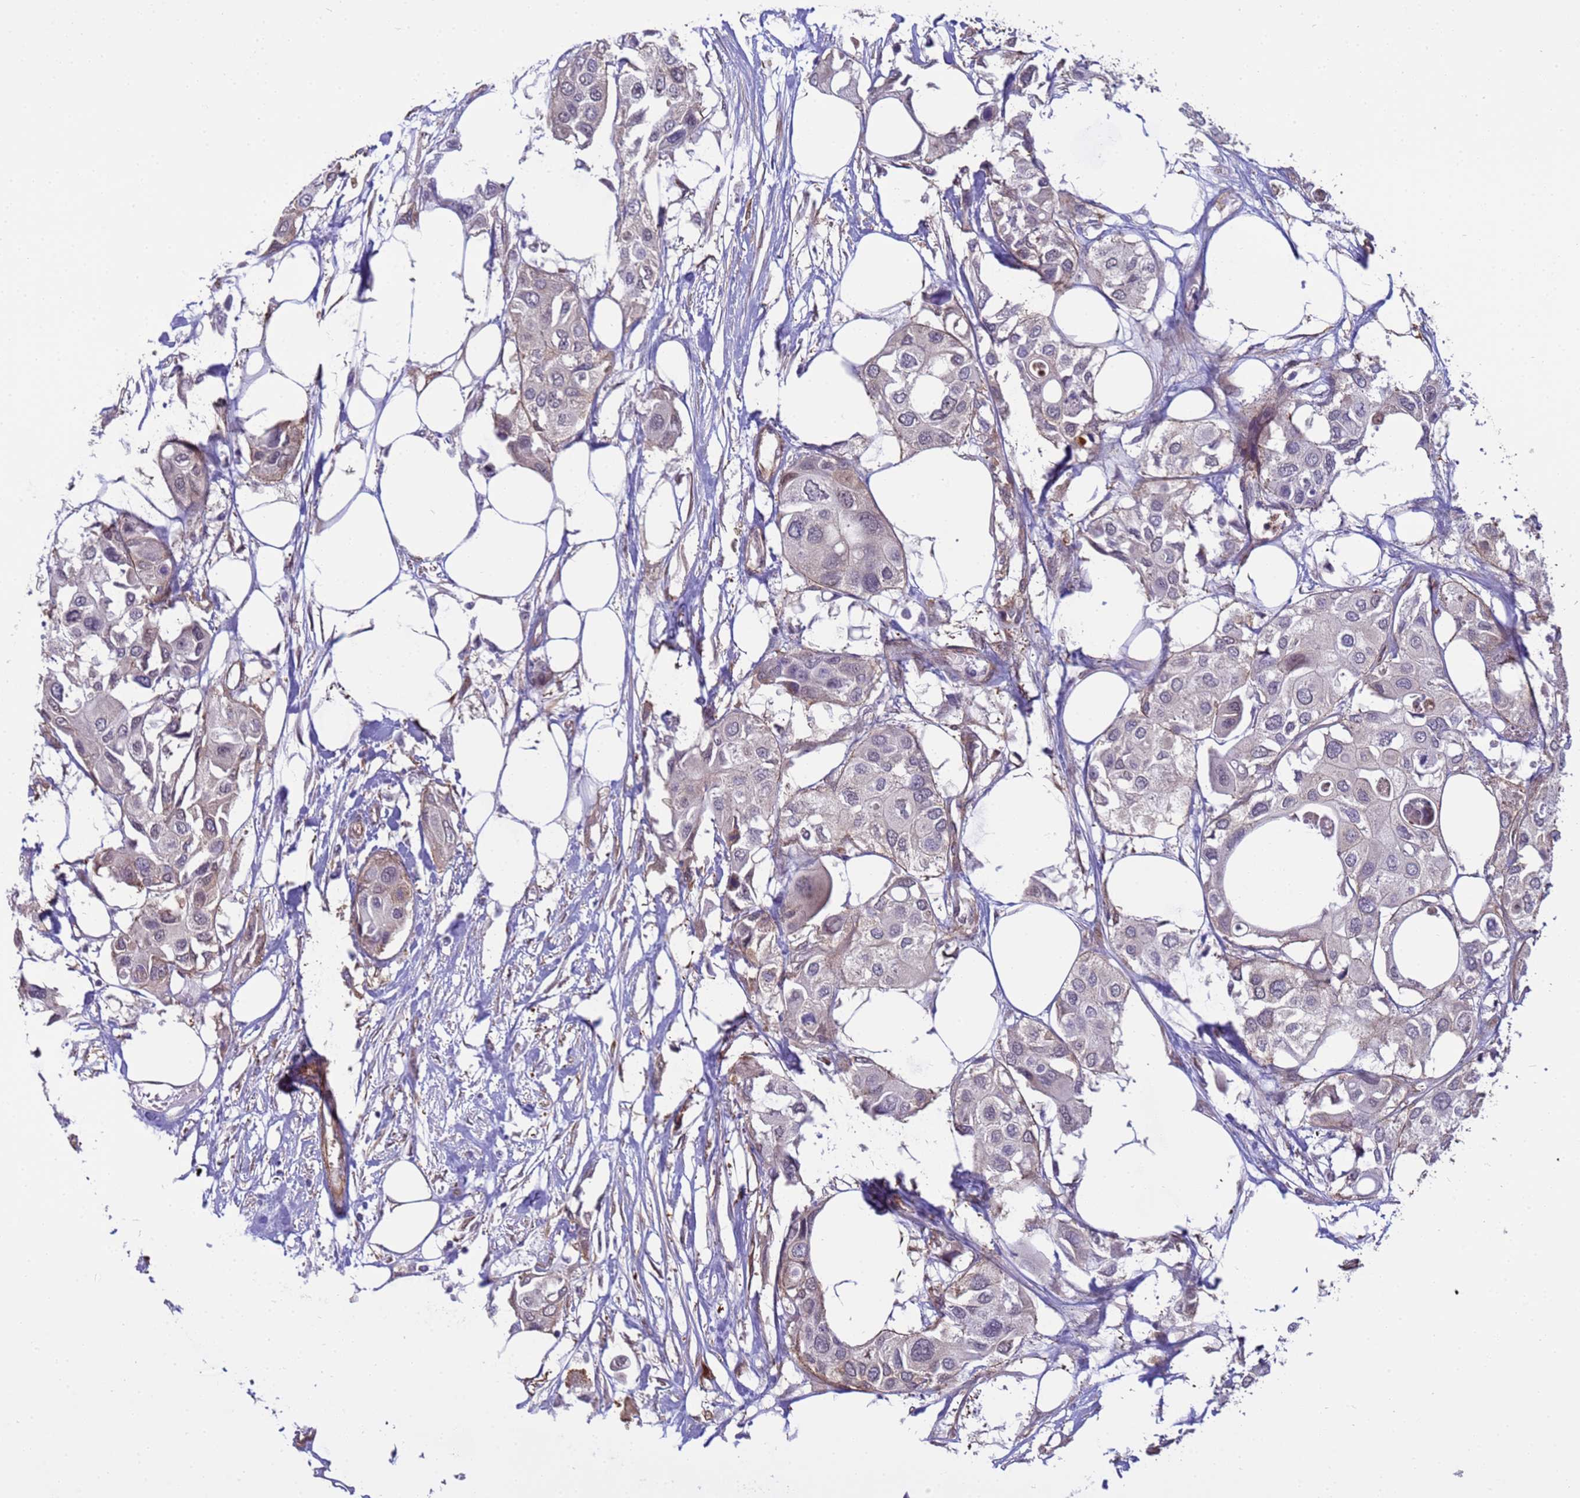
{"staining": {"intensity": "weak", "quantity": "<25%", "location": "cytoplasmic/membranous"}, "tissue": "urothelial cancer", "cell_type": "Tumor cells", "image_type": "cancer", "snomed": [{"axis": "morphology", "description": "Urothelial carcinoma, High grade"}, {"axis": "topography", "description": "Urinary bladder"}], "caption": "The image shows no significant positivity in tumor cells of high-grade urothelial carcinoma.", "gene": "ITGB4", "patient": {"sex": "male", "age": 64}}